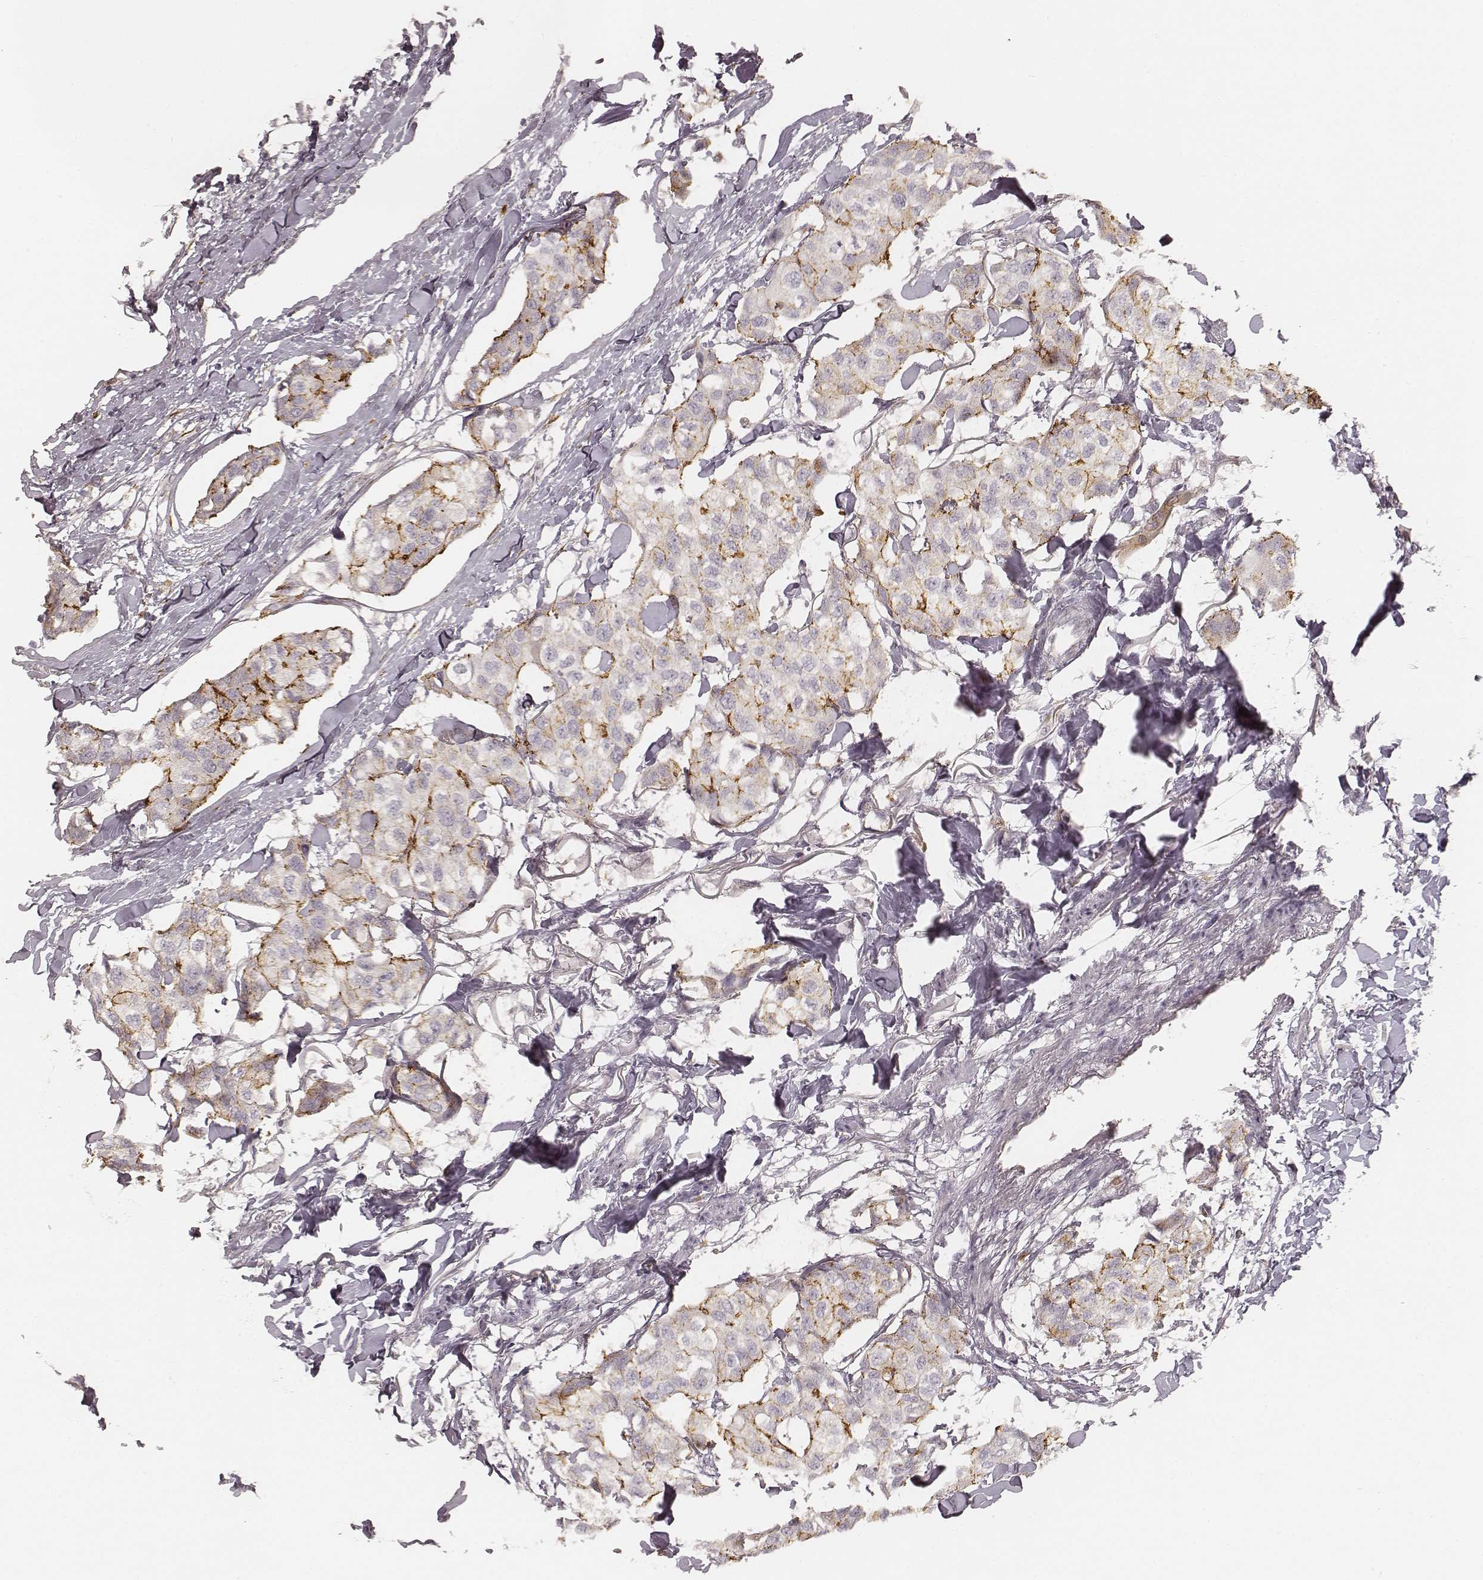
{"staining": {"intensity": "moderate", "quantity": "25%-75%", "location": "cytoplasmic/membranous"}, "tissue": "breast cancer", "cell_type": "Tumor cells", "image_type": "cancer", "snomed": [{"axis": "morphology", "description": "Duct carcinoma"}, {"axis": "topography", "description": "Breast"}], "caption": "Tumor cells demonstrate medium levels of moderate cytoplasmic/membranous expression in about 25%-75% of cells in human breast infiltrating ductal carcinoma. Using DAB (3,3'-diaminobenzidine) (brown) and hematoxylin (blue) stains, captured at high magnification using brightfield microscopy.", "gene": "GORASP2", "patient": {"sex": "female", "age": 80}}